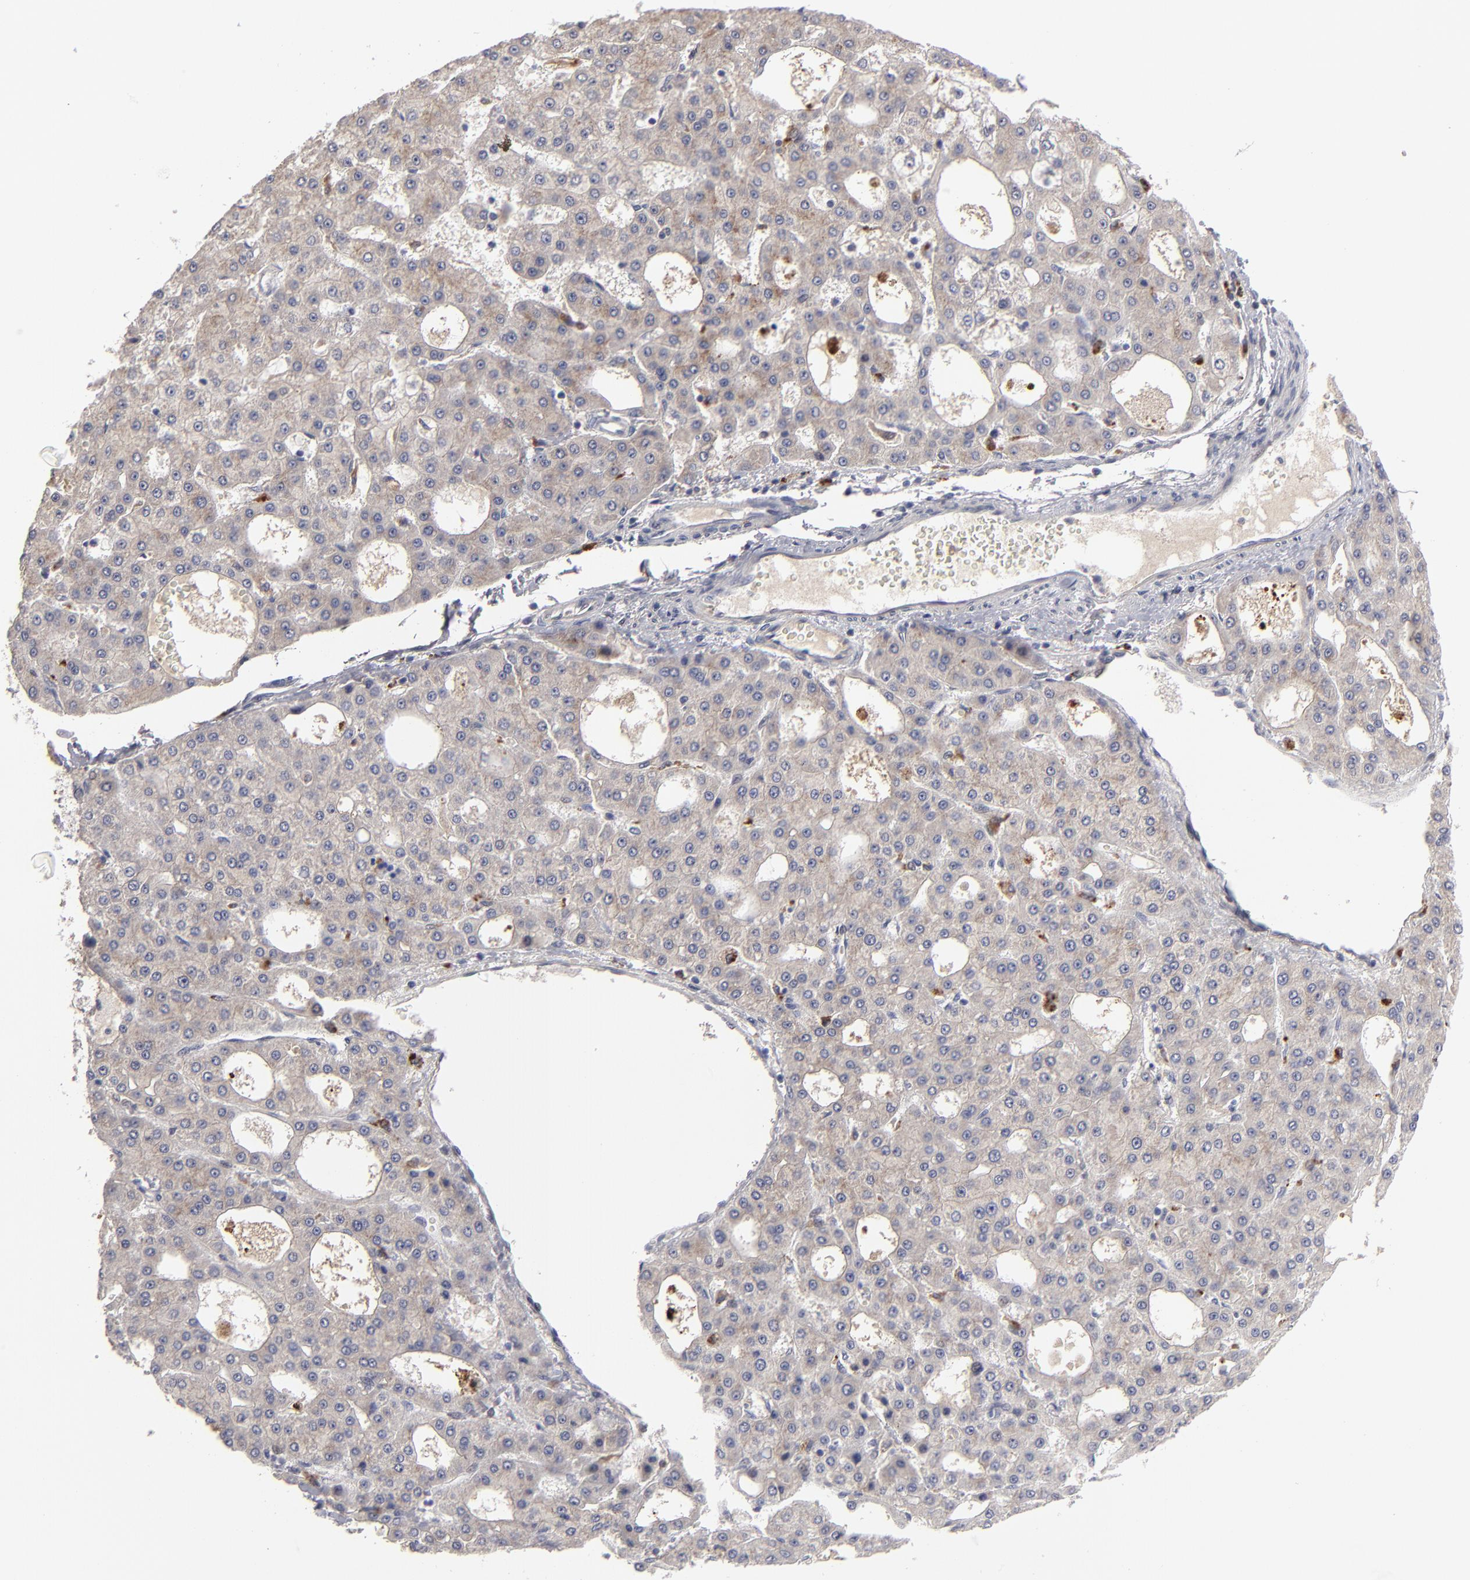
{"staining": {"intensity": "weak", "quantity": "25%-75%", "location": "cytoplasmic/membranous"}, "tissue": "liver cancer", "cell_type": "Tumor cells", "image_type": "cancer", "snomed": [{"axis": "morphology", "description": "Carcinoma, Hepatocellular, NOS"}, {"axis": "topography", "description": "Liver"}], "caption": "Immunohistochemical staining of human liver hepatocellular carcinoma displays low levels of weak cytoplasmic/membranous protein expression in about 25%-75% of tumor cells.", "gene": "GPM6B", "patient": {"sex": "male", "age": 47}}